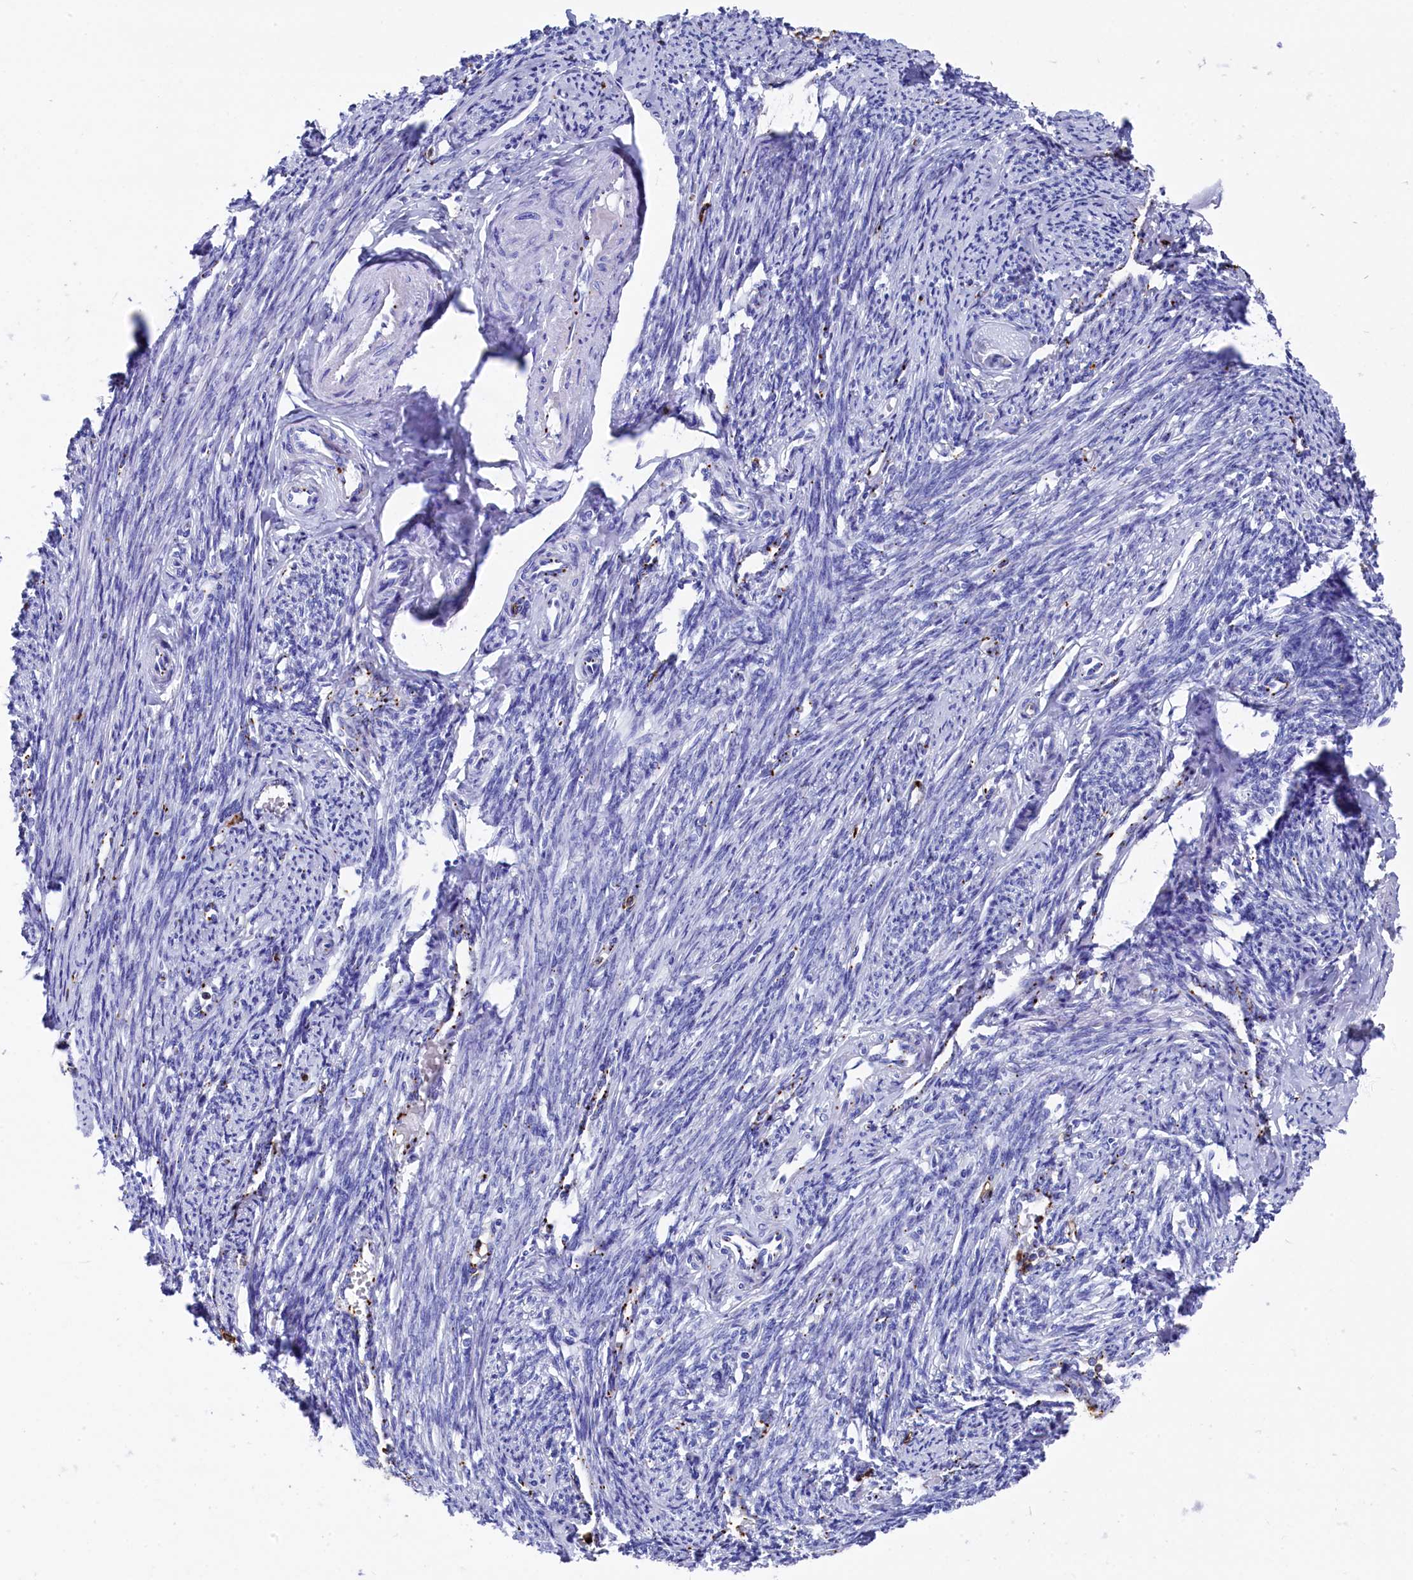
{"staining": {"intensity": "negative", "quantity": "none", "location": "none"}, "tissue": "smooth muscle", "cell_type": "Smooth muscle cells", "image_type": "normal", "snomed": [{"axis": "morphology", "description": "Normal tissue, NOS"}, {"axis": "topography", "description": "Smooth muscle"}, {"axis": "topography", "description": "Uterus"}], "caption": "The IHC micrograph has no significant expression in smooth muscle cells of smooth muscle. The staining is performed using DAB (3,3'-diaminobenzidine) brown chromogen with nuclei counter-stained in using hematoxylin.", "gene": "PLAC8", "patient": {"sex": "female", "age": 59}}